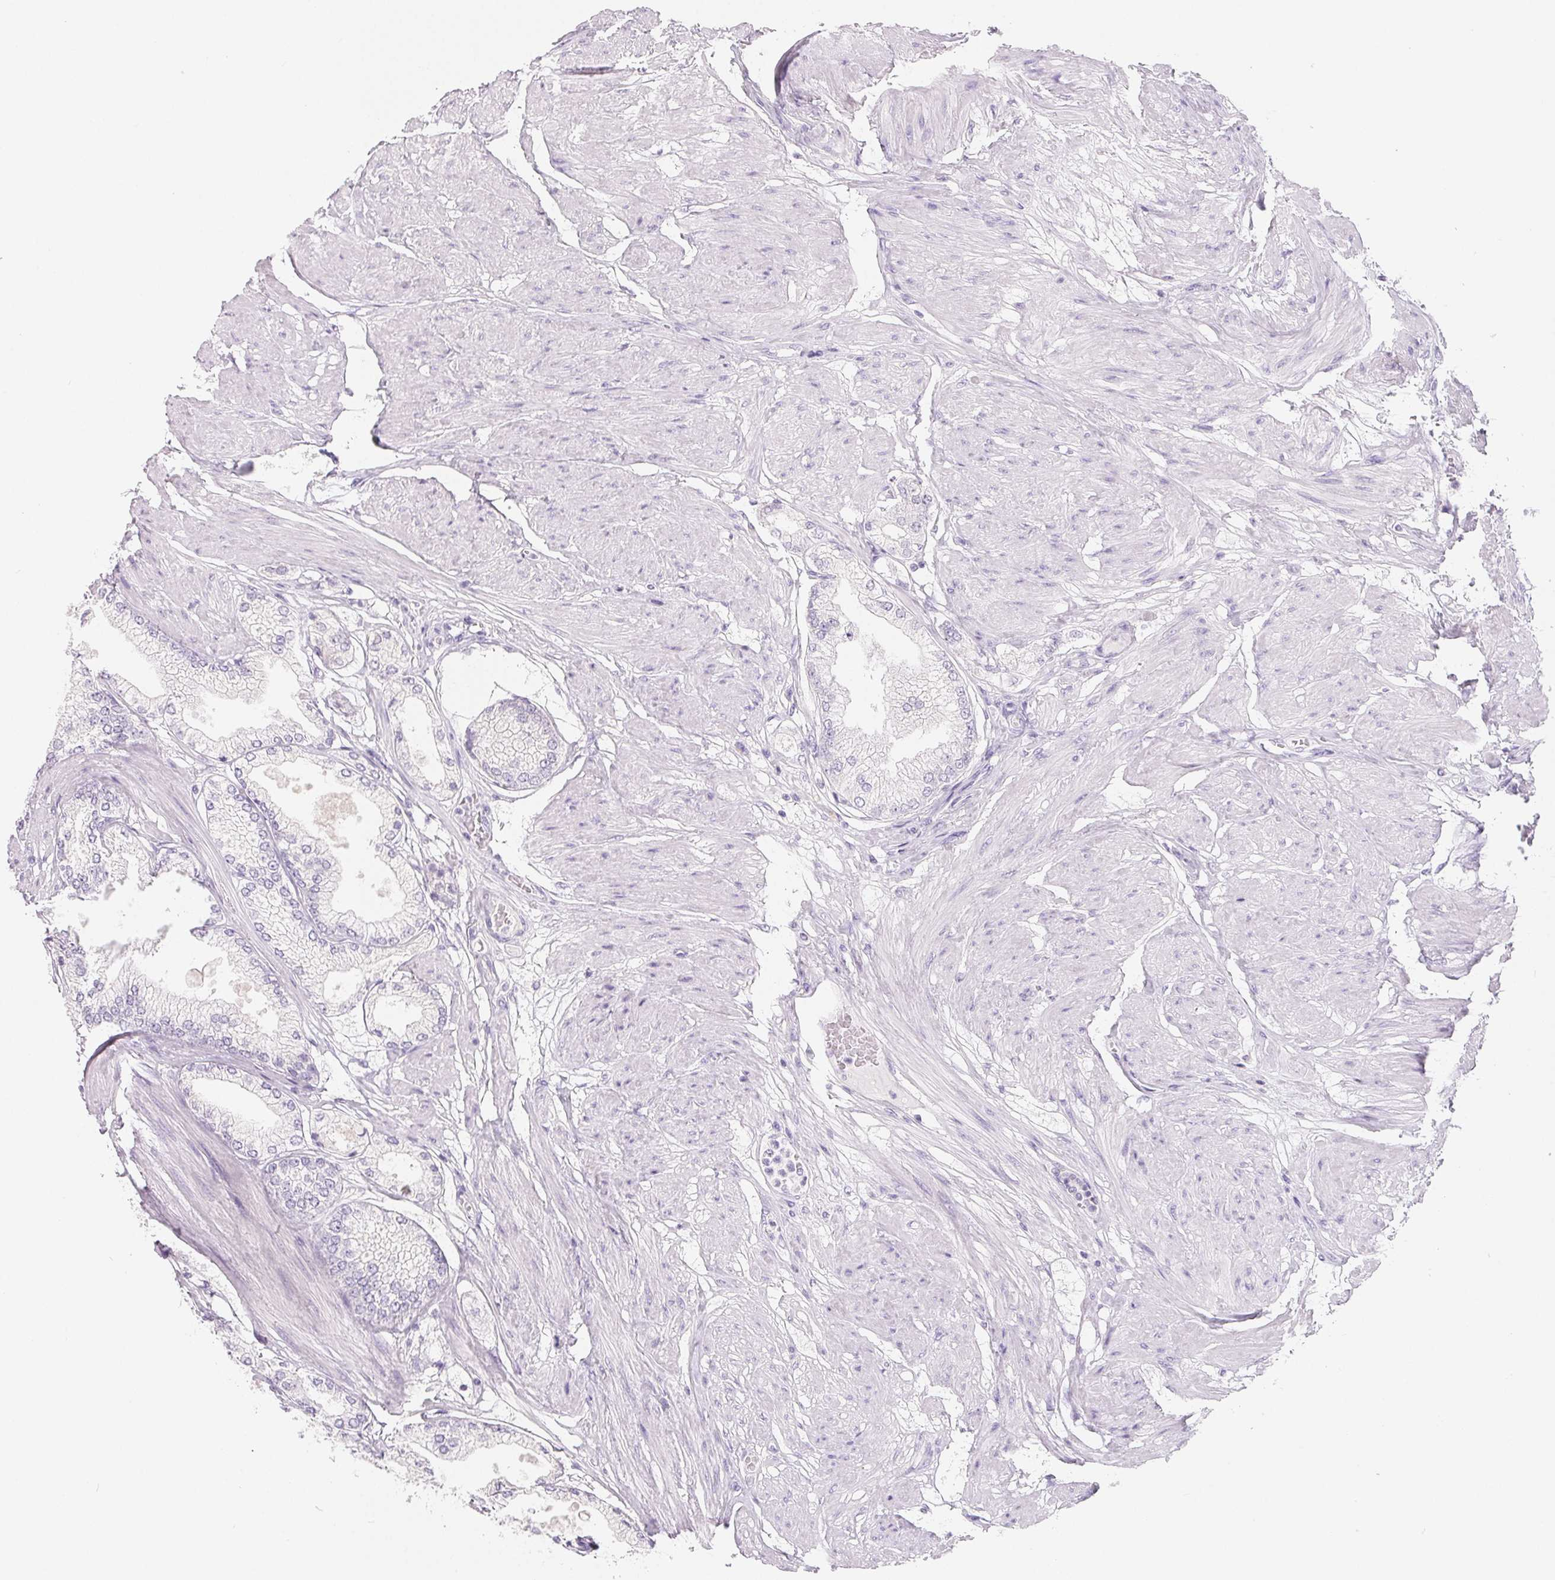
{"staining": {"intensity": "negative", "quantity": "none", "location": "none"}, "tissue": "prostate cancer", "cell_type": "Tumor cells", "image_type": "cancer", "snomed": [{"axis": "morphology", "description": "Adenocarcinoma, High grade"}, {"axis": "topography", "description": "Prostate"}], "caption": "Tumor cells show no significant expression in prostate adenocarcinoma (high-grade). (Brightfield microscopy of DAB (3,3'-diaminobenzidine) immunohistochemistry (IHC) at high magnification).", "gene": "SPACA5B", "patient": {"sex": "male", "age": 68}}